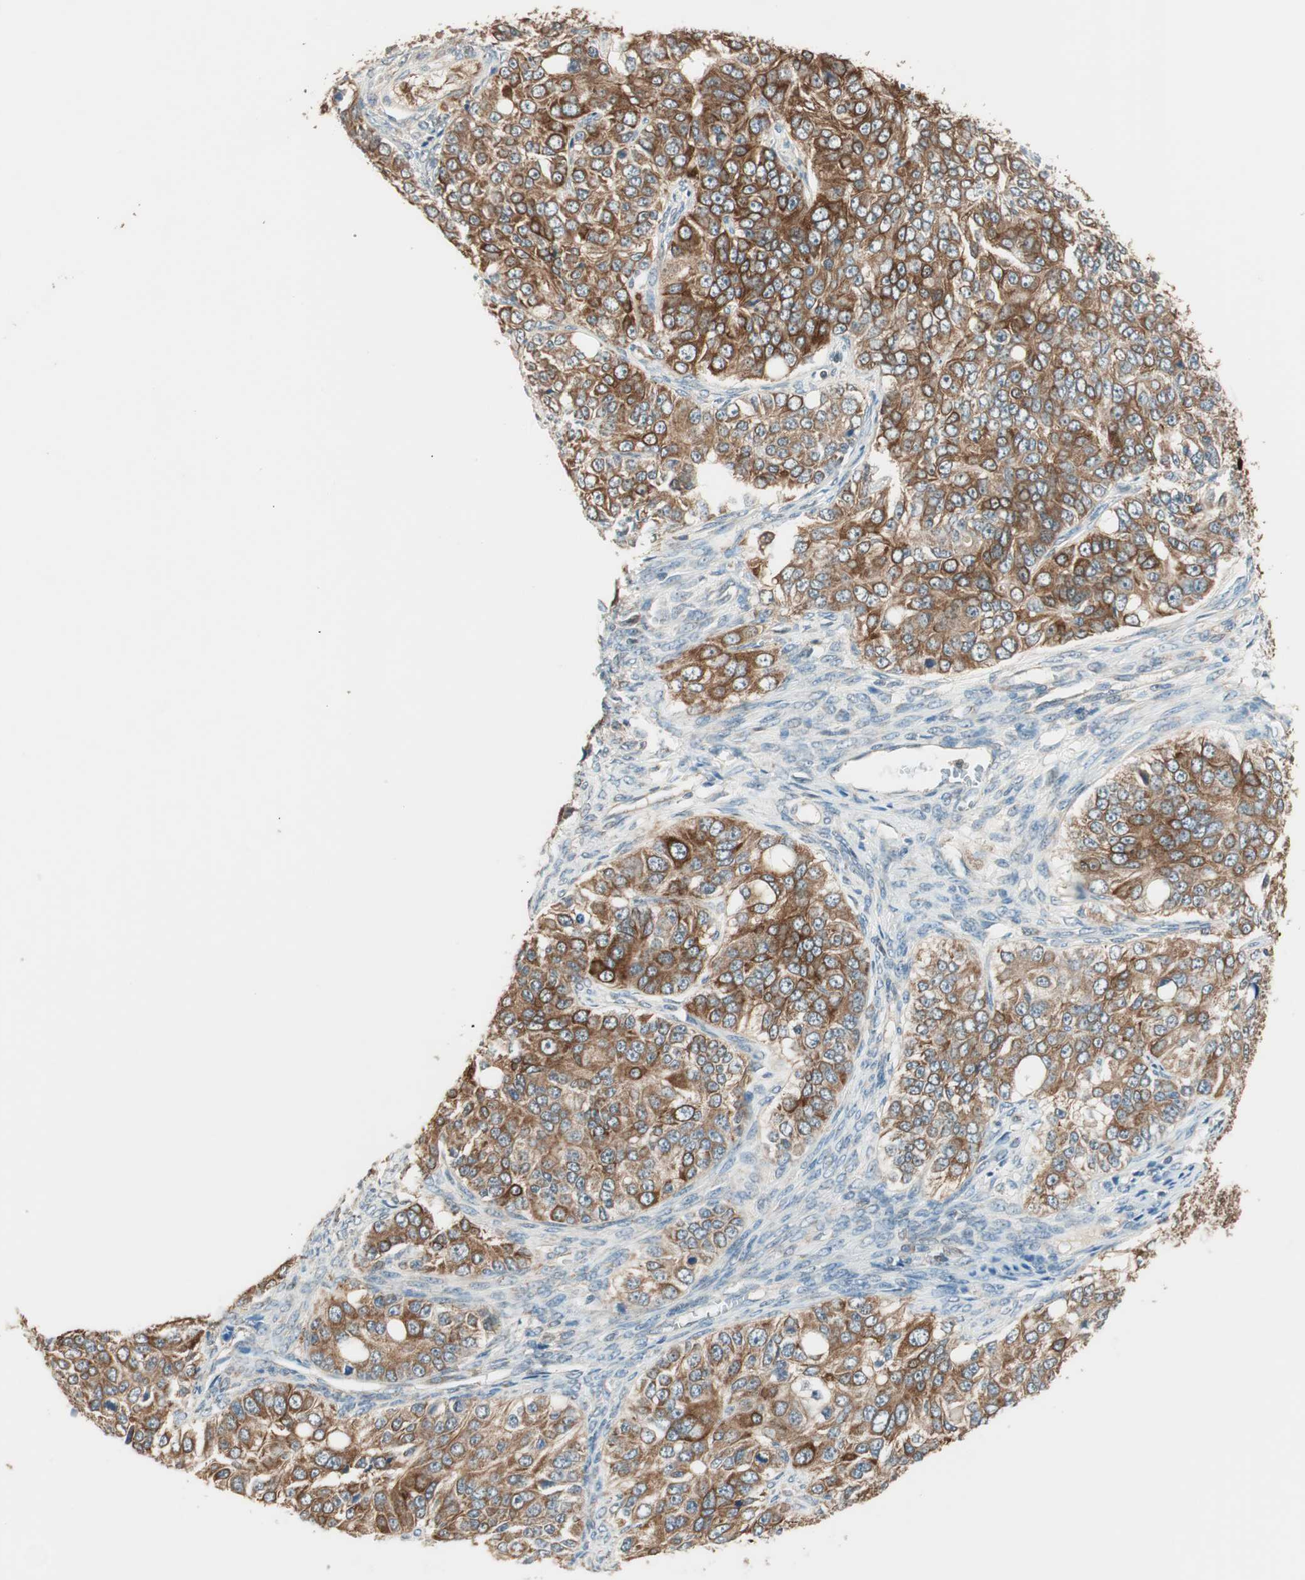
{"staining": {"intensity": "moderate", "quantity": ">75%", "location": "cytoplasmic/membranous"}, "tissue": "ovarian cancer", "cell_type": "Tumor cells", "image_type": "cancer", "snomed": [{"axis": "morphology", "description": "Carcinoma, endometroid"}, {"axis": "topography", "description": "Ovary"}], "caption": "Tumor cells reveal medium levels of moderate cytoplasmic/membranous positivity in about >75% of cells in ovarian cancer (endometroid carcinoma).", "gene": "TRIM21", "patient": {"sex": "female", "age": 51}}